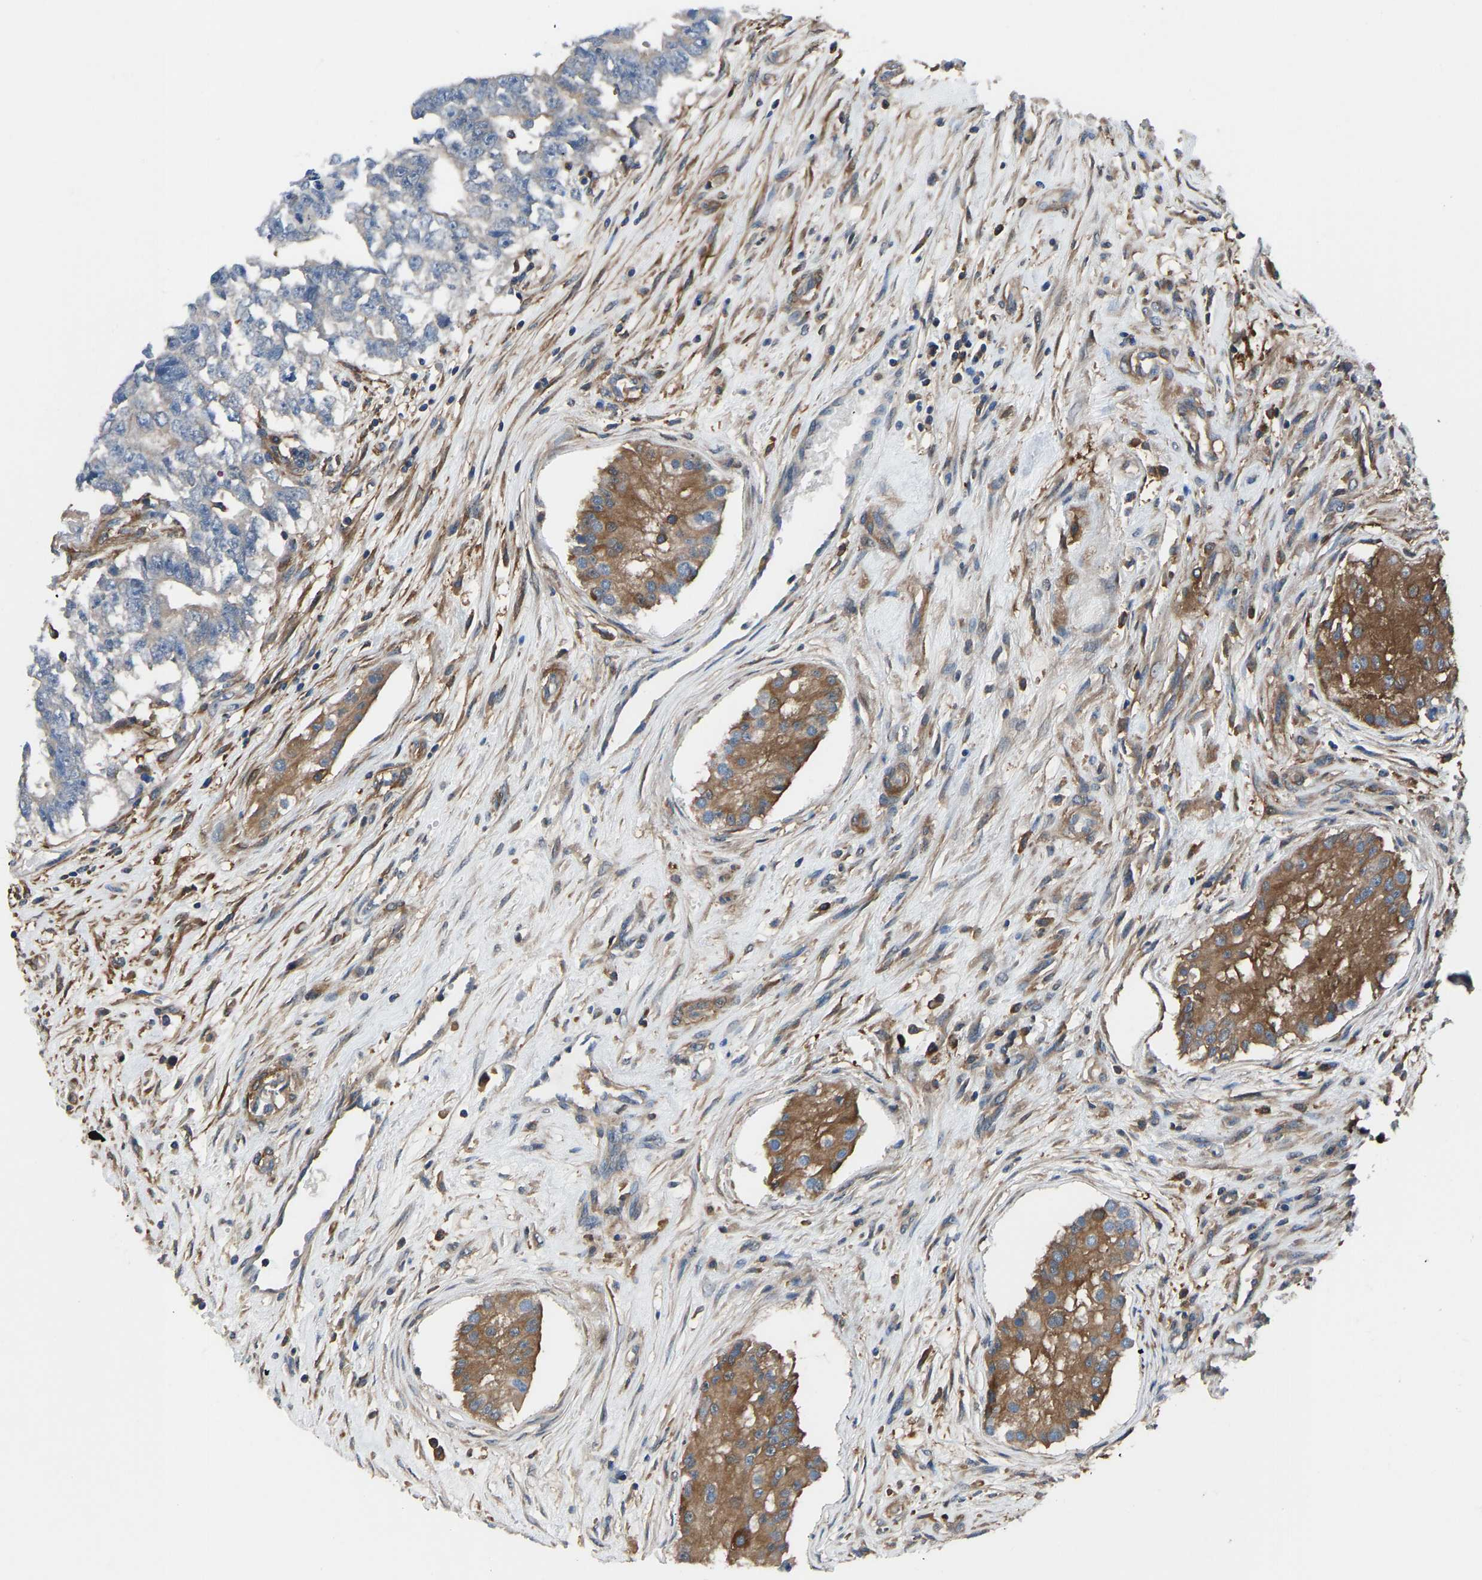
{"staining": {"intensity": "moderate", "quantity": "25%-75%", "location": "cytoplasmic/membranous"}, "tissue": "testis cancer", "cell_type": "Tumor cells", "image_type": "cancer", "snomed": [{"axis": "morphology", "description": "Carcinoma, Embryonal, NOS"}, {"axis": "topography", "description": "Testis"}], "caption": "Immunohistochemistry (IHC) histopathology image of neoplastic tissue: testis embryonal carcinoma stained using immunohistochemistry exhibits medium levels of moderate protein expression localized specifically in the cytoplasmic/membranous of tumor cells, appearing as a cytoplasmic/membranous brown color.", "gene": "PRKAR1A", "patient": {"sex": "male", "age": 25}}